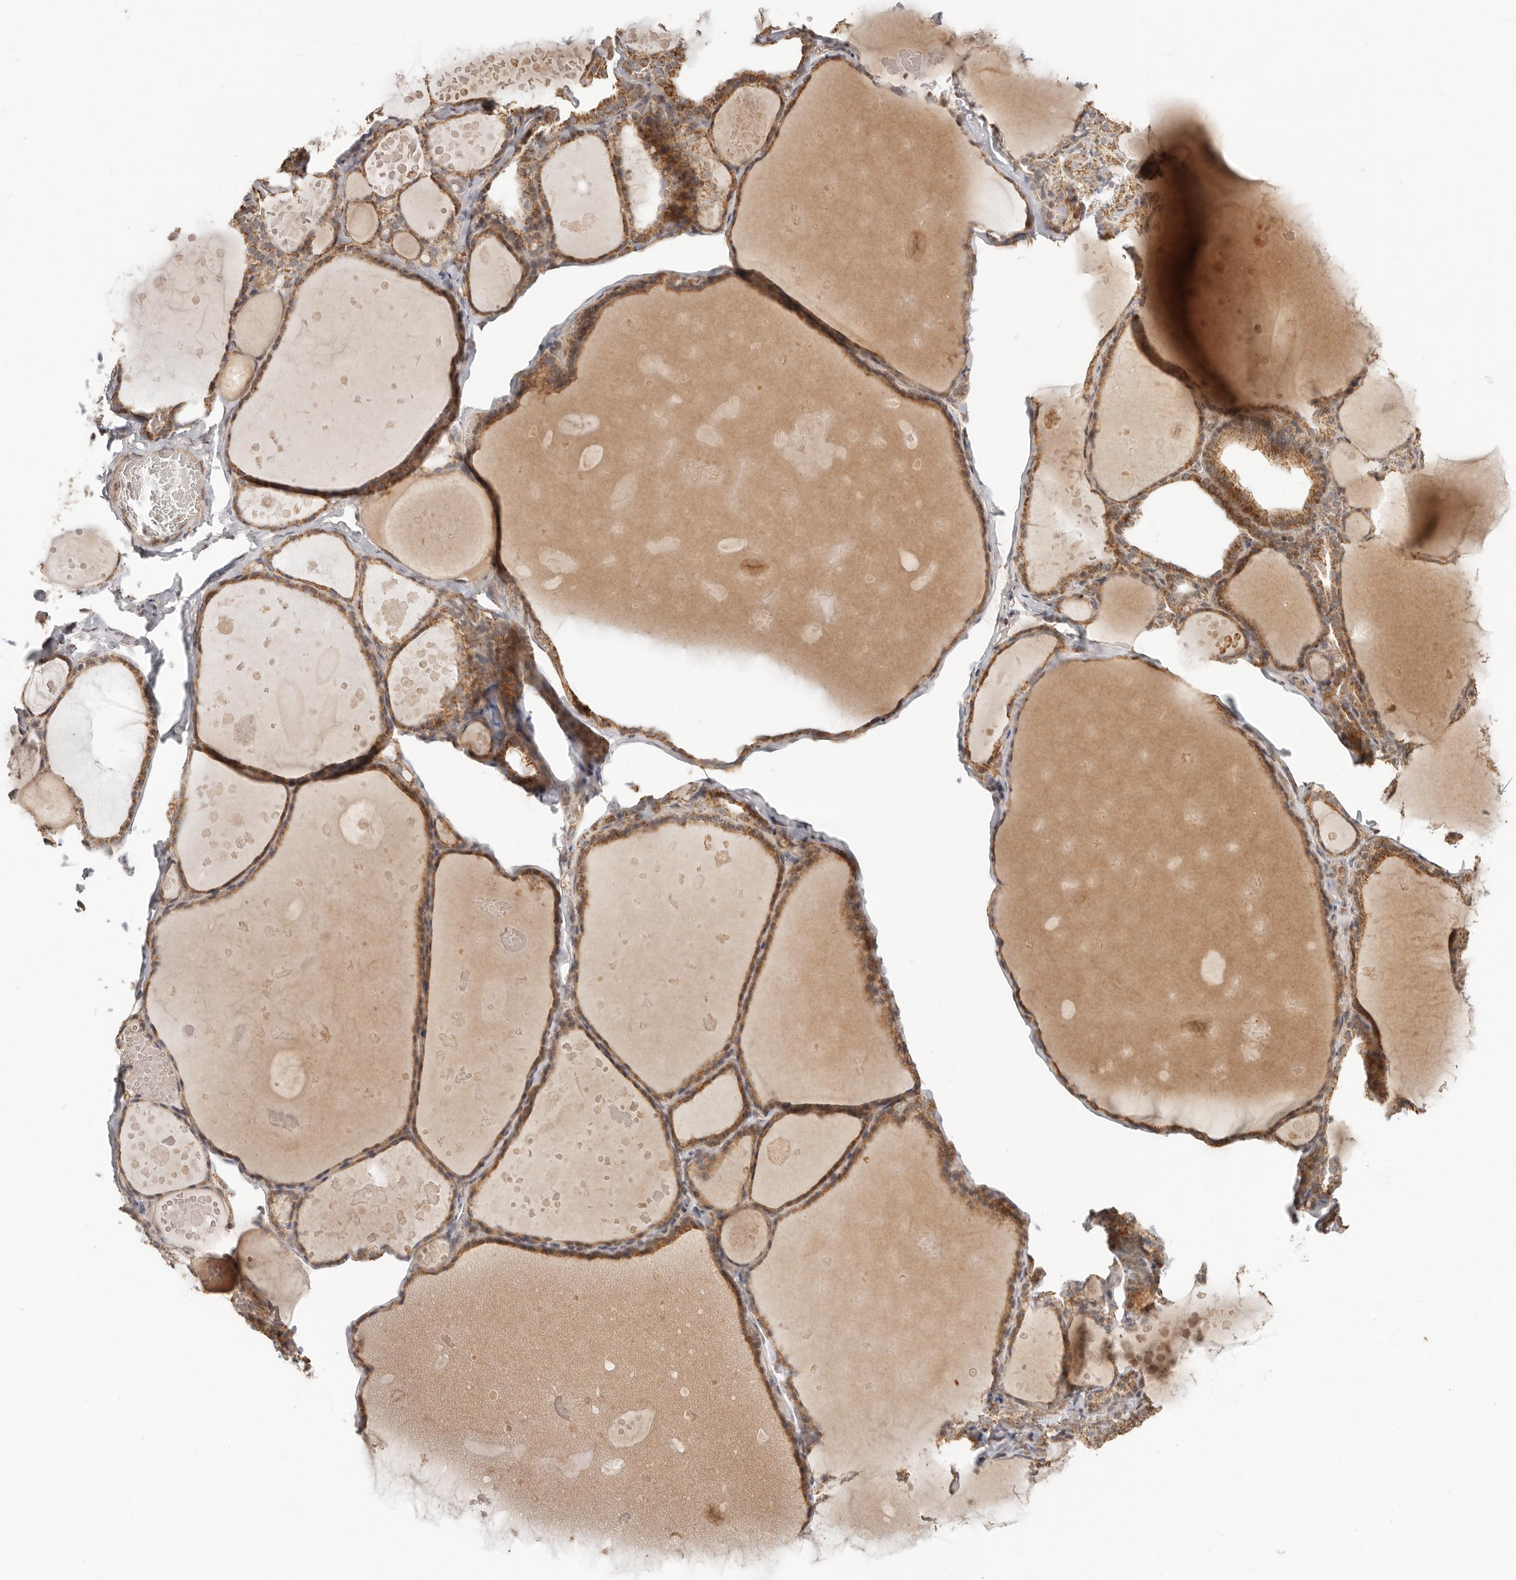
{"staining": {"intensity": "moderate", "quantity": ">75%", "location": "cytoplasmic/membranous"}, "tissue": "thyroid gland", "cell_type": "Glandular cells", "image_type": "normal", "snomed": [{"axis": "morphology", "description": "Normal tissue, NOS"}, {"axis": "topography", "description": "Thyroid gland"}], "caption": "Immunohistochemical staining of benign thyroid gland displays >75% levels of moderate cytoplasmic/membranous protein expression in about >75% of glandular cells. The protein is shown in brown color, while the nuclei are stained blue.", "gene": "NDUFB11", "patient": {"sex": "male", "age": 56}}